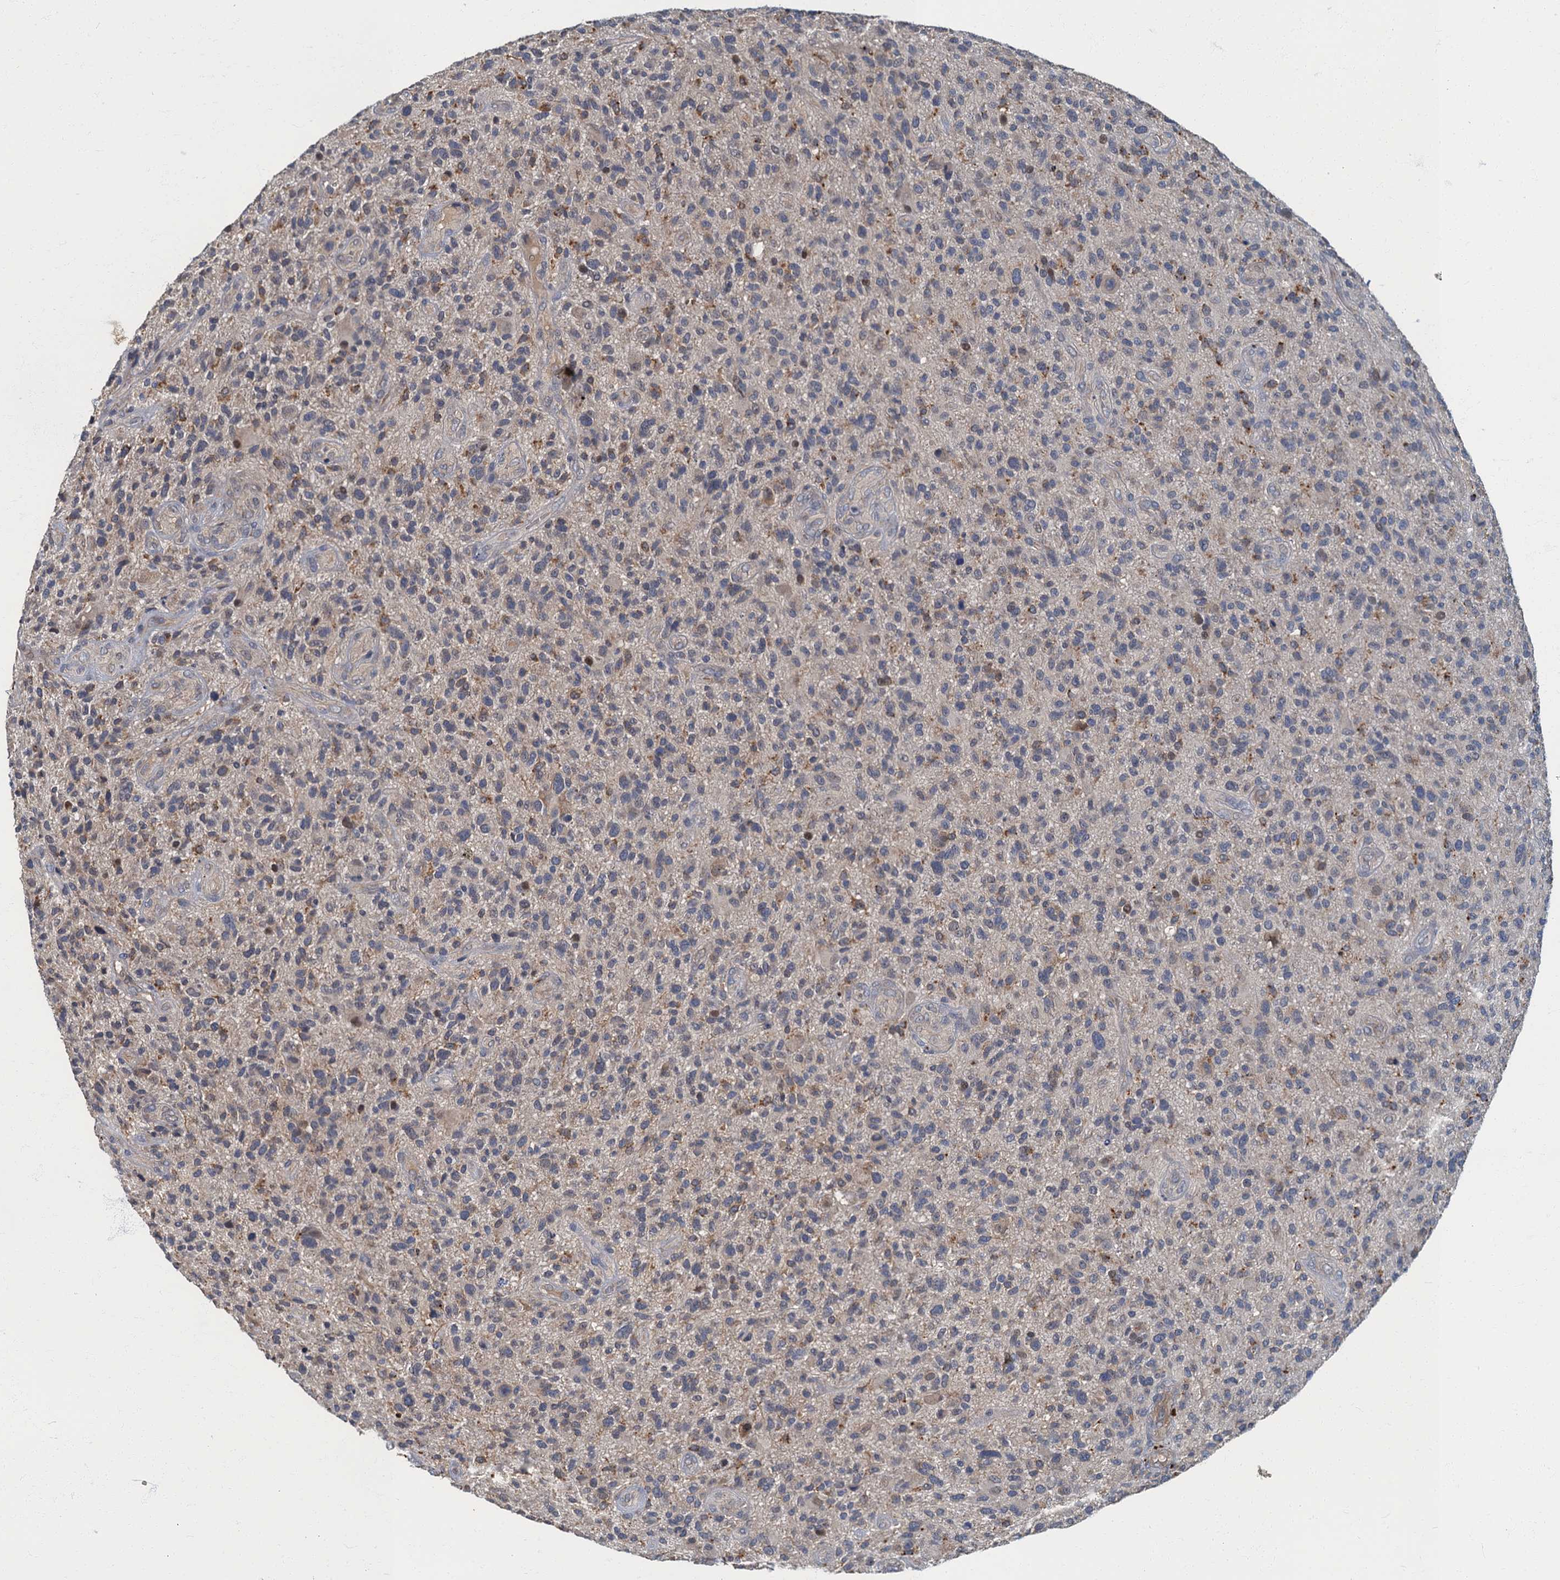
{"staining": {"intensity": "weak", "quantity": "25%-75%", "location": "cytoplasmic/membranous"}, "tissue": "glioma", "cell_type": "Tumor cells", "image_type": "cancer", "snomed": [{"axis": "morphology", "description": "Glioma, malignant, High grade"}, {"axis": "topography", "description": "Brain"}], "caption": "High-magnification brightfield microscopy of glioma stained with DAB (3,3'-diaminobenzidine) (brown) and counterstained with hematoxylin (blue). tumor cells exhibit weak cytoplasmic/membranous expression is appreciated in about25%-75% of cells.", "gene": "WDCP", "patient": {"sex": "male", "age": 47}}